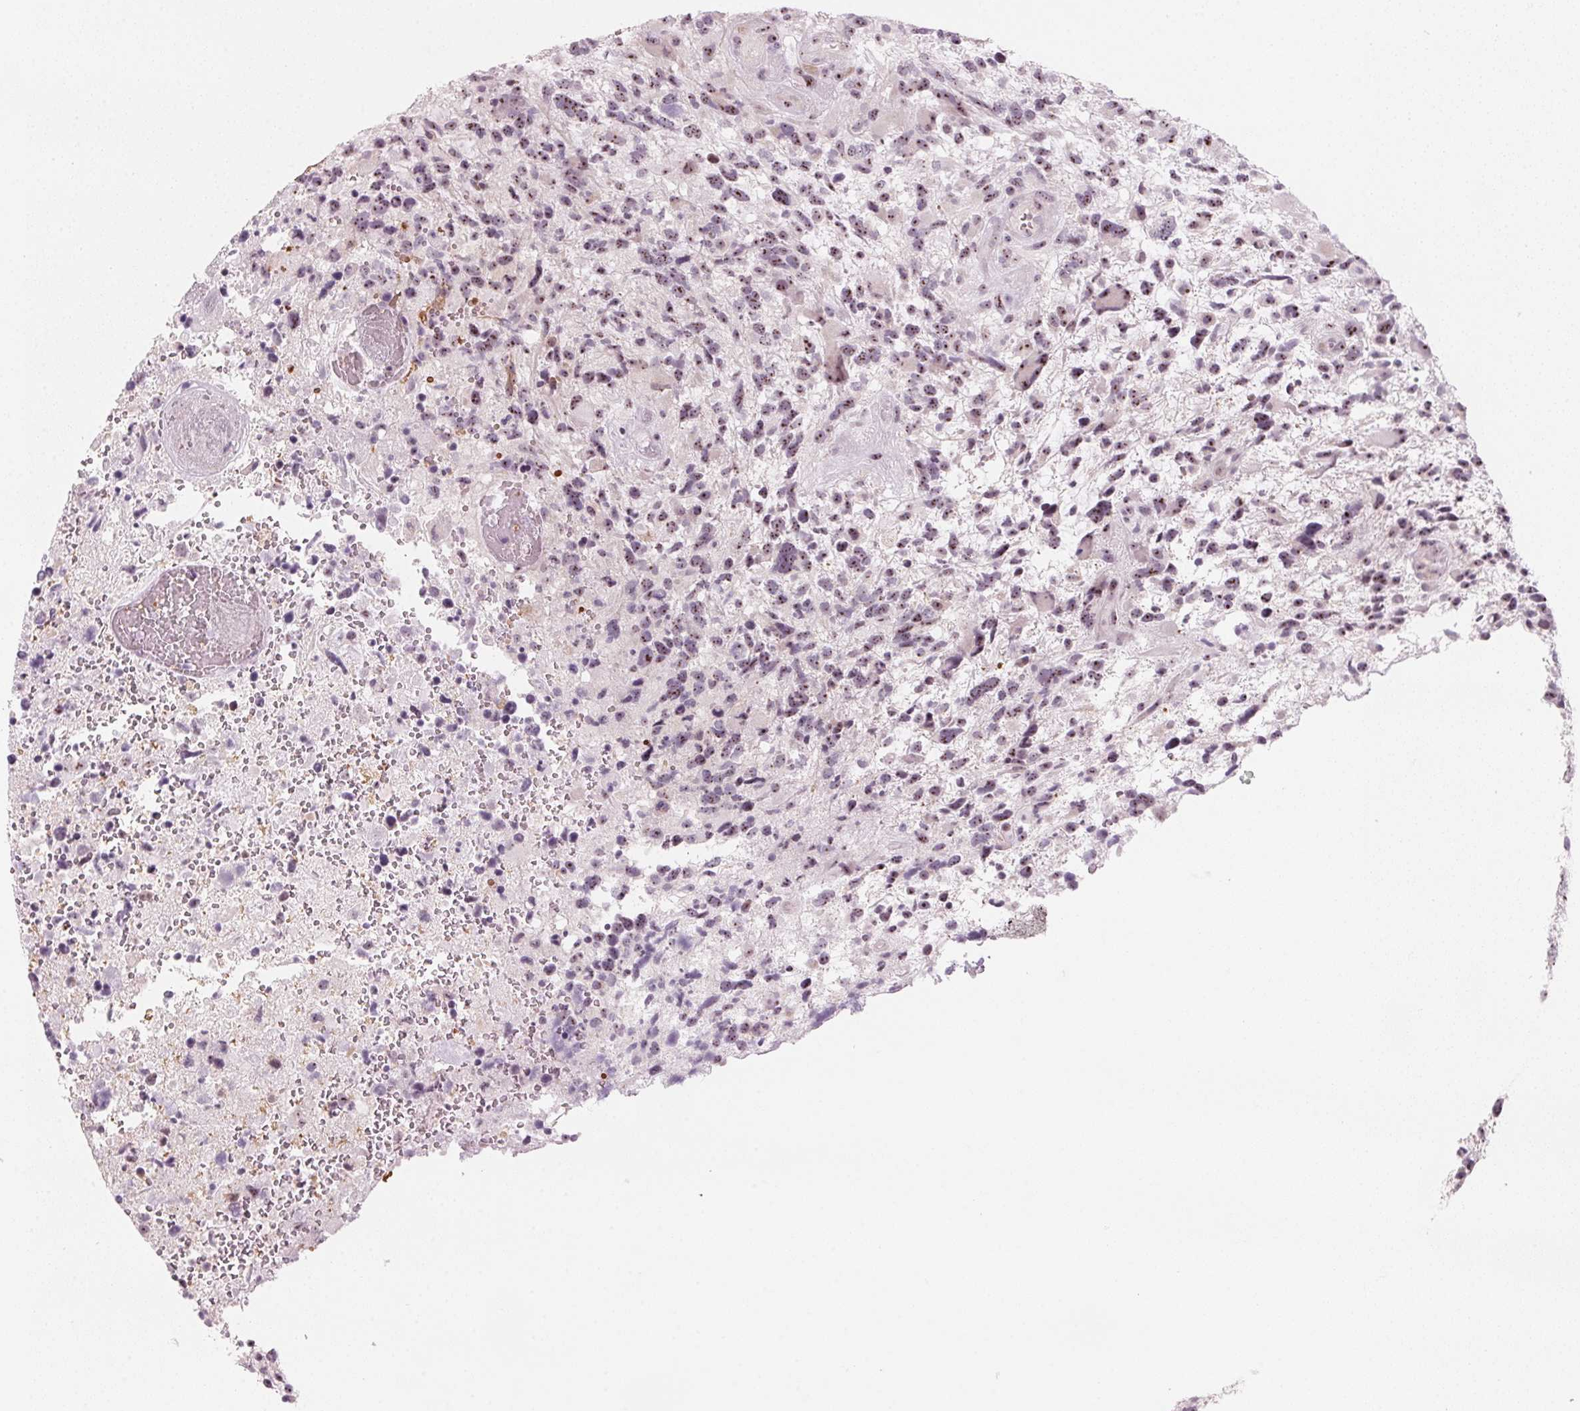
{"staining": {"intensity": "moderate", "quantity": ">75%", "location": "nuclear"}, "tissue": "glioma", "cell_type": "Tumor cells", "image_type": "cancer", "snomed": [{"axis": "morphology", "description": "Glioma, malignant, High grade"}, {"axis": "topography", "description": "Brain"}], "caption": "Malignant glioma (high-grade) stained for a protein displays moderate nuclear positivity in tumor cells.", "gene": "DNTTIP2", "patient": {"sex": "female", "age": 71}}